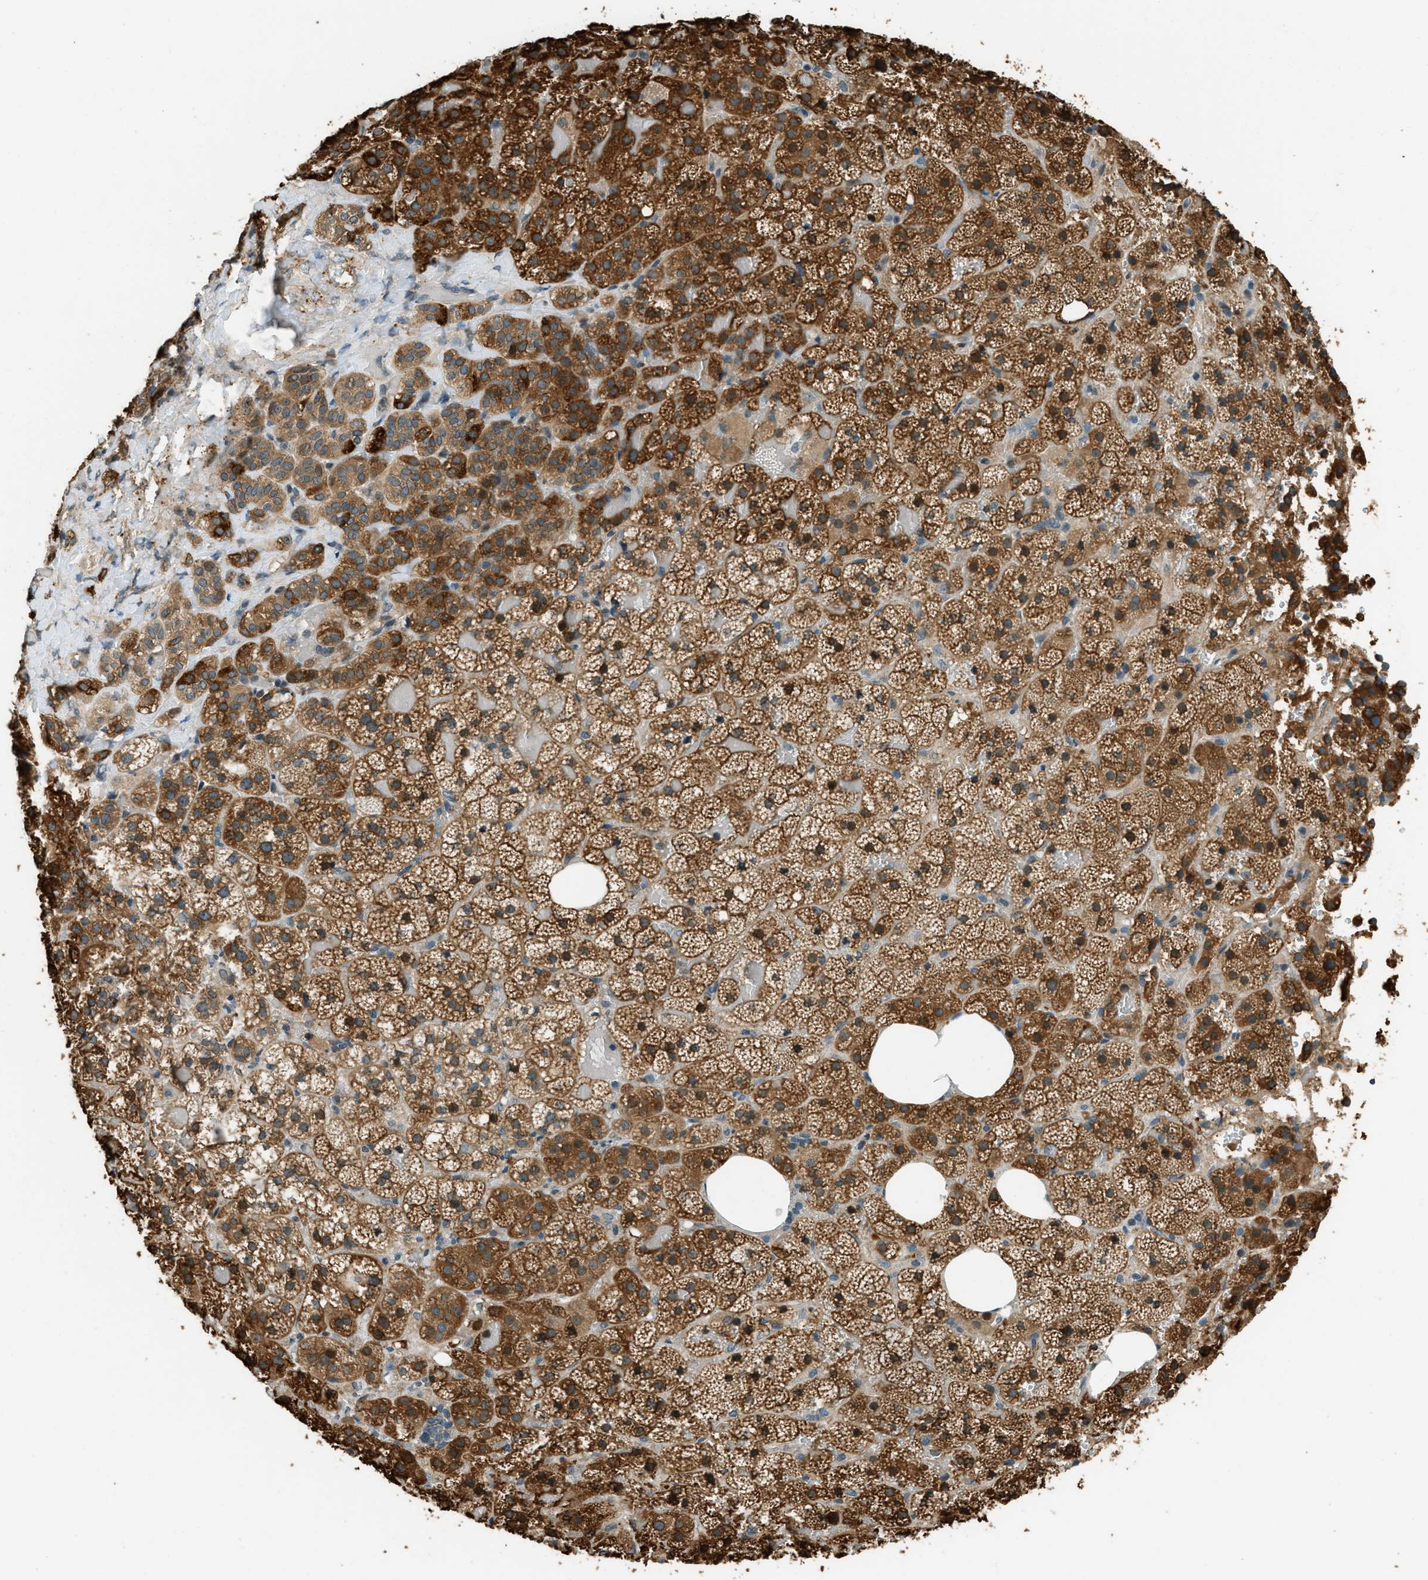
{"staining": {"intensity": "strong", "quantity": ">75%", "location": "cytoplasmic/membranous"}, "tissue": "adrenal gland", "cell_type": "Glandular cells", "image_type": "normal", "snomed": [{"axis": "morphology", "description": "Normal tissue, NOS"}, {"axis": "topography", "description": "Adrenal gland"}], "caption": "Immunohistochemistry (IHC) staining of benign adrenal gland, which reveals high levels of strong cytoplasmic/membranous expression in about >75% of glandular cells indicating strong cytoplasmic/membranous protein expression. The staining was performed using DAB (3,3'-diaminobenzidine) (brown) for protein detection and nuclei were counterstained in hematoxylin (blue).", "gene": "PTPN23", "patient": {"sex": "female", "age": 59}}